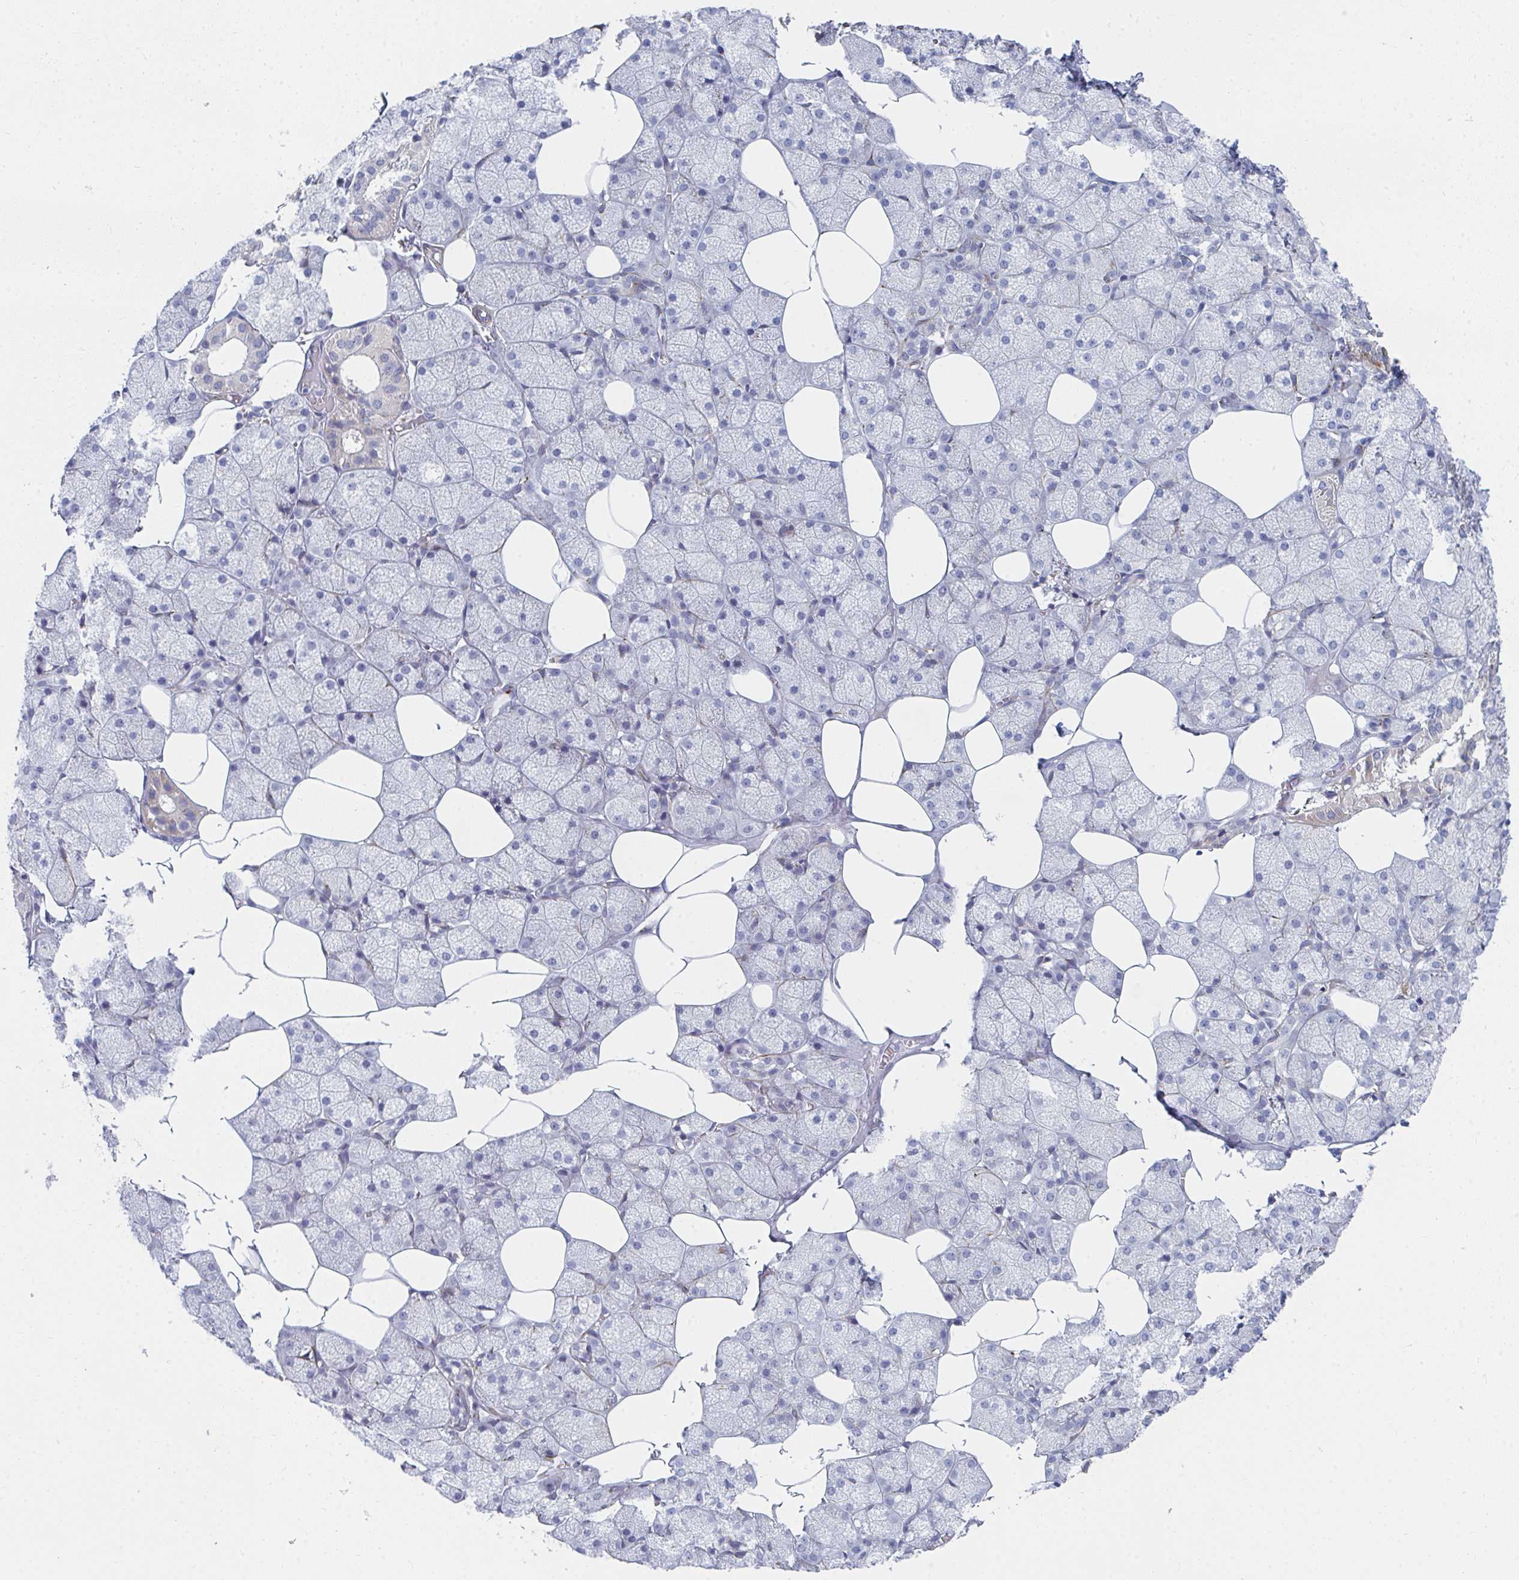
{"staining": {"intensity": "weak", "quantity": "<25%", "location": "cytoplasmic/membranous"}, "tissue": "salivary gland", "cell_type": "Glandular cells", "image_type": "normal", "snomed": [{"axis": "morphology", "description": "Normal tissue, NOS"}, {"axis": "topography", "description": "Salivary gland"}, {"axis": "topography", "description": "Peripheral nerve tissue"}], "caption": "Protein analysis of unremarkable salivary gland demonstrates no significant staining in glandular cells. The staining is performed using DAB brown chromogen with nuclei counter-stained in using hematoxylin.", "gene": "PSMG1", "patient": {"sex": "male", "age": 38}}